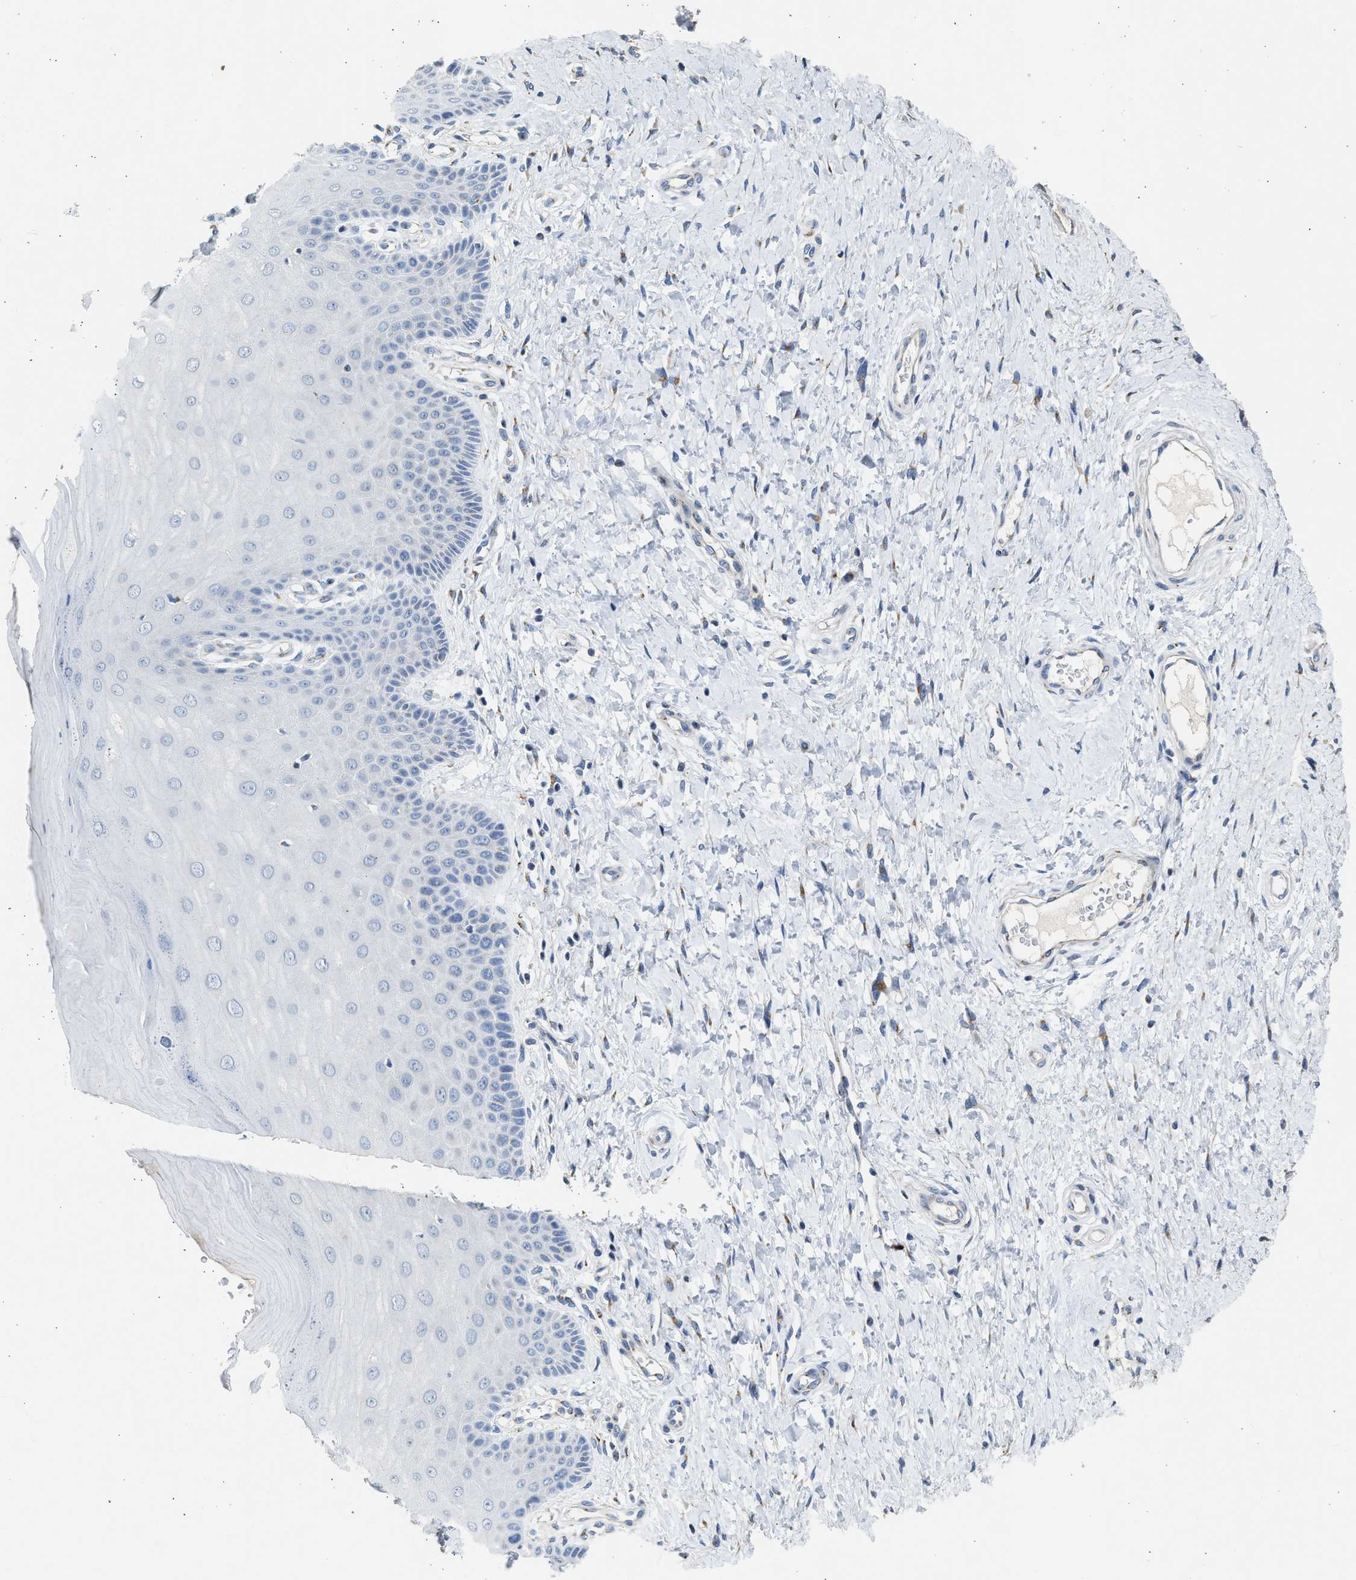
{"staining": {"intensity": "negative", "quantity": "none", "location": "none"}, "tissue": "cervix", "cell_type": "Glandular cells", "image_type": "normal", "snomed": [{"axis": "morphology", "description": "Normal tissue, NOS"}, {"axis": "topography", "description": "Cervix"}], "caption": "Immunohistochemistry image of normal human cervix stained for a protein (brown), which shows no positivity in glandular cells.", "gene": "IPO8", "patient": {"sex": "female", "age": 55}}